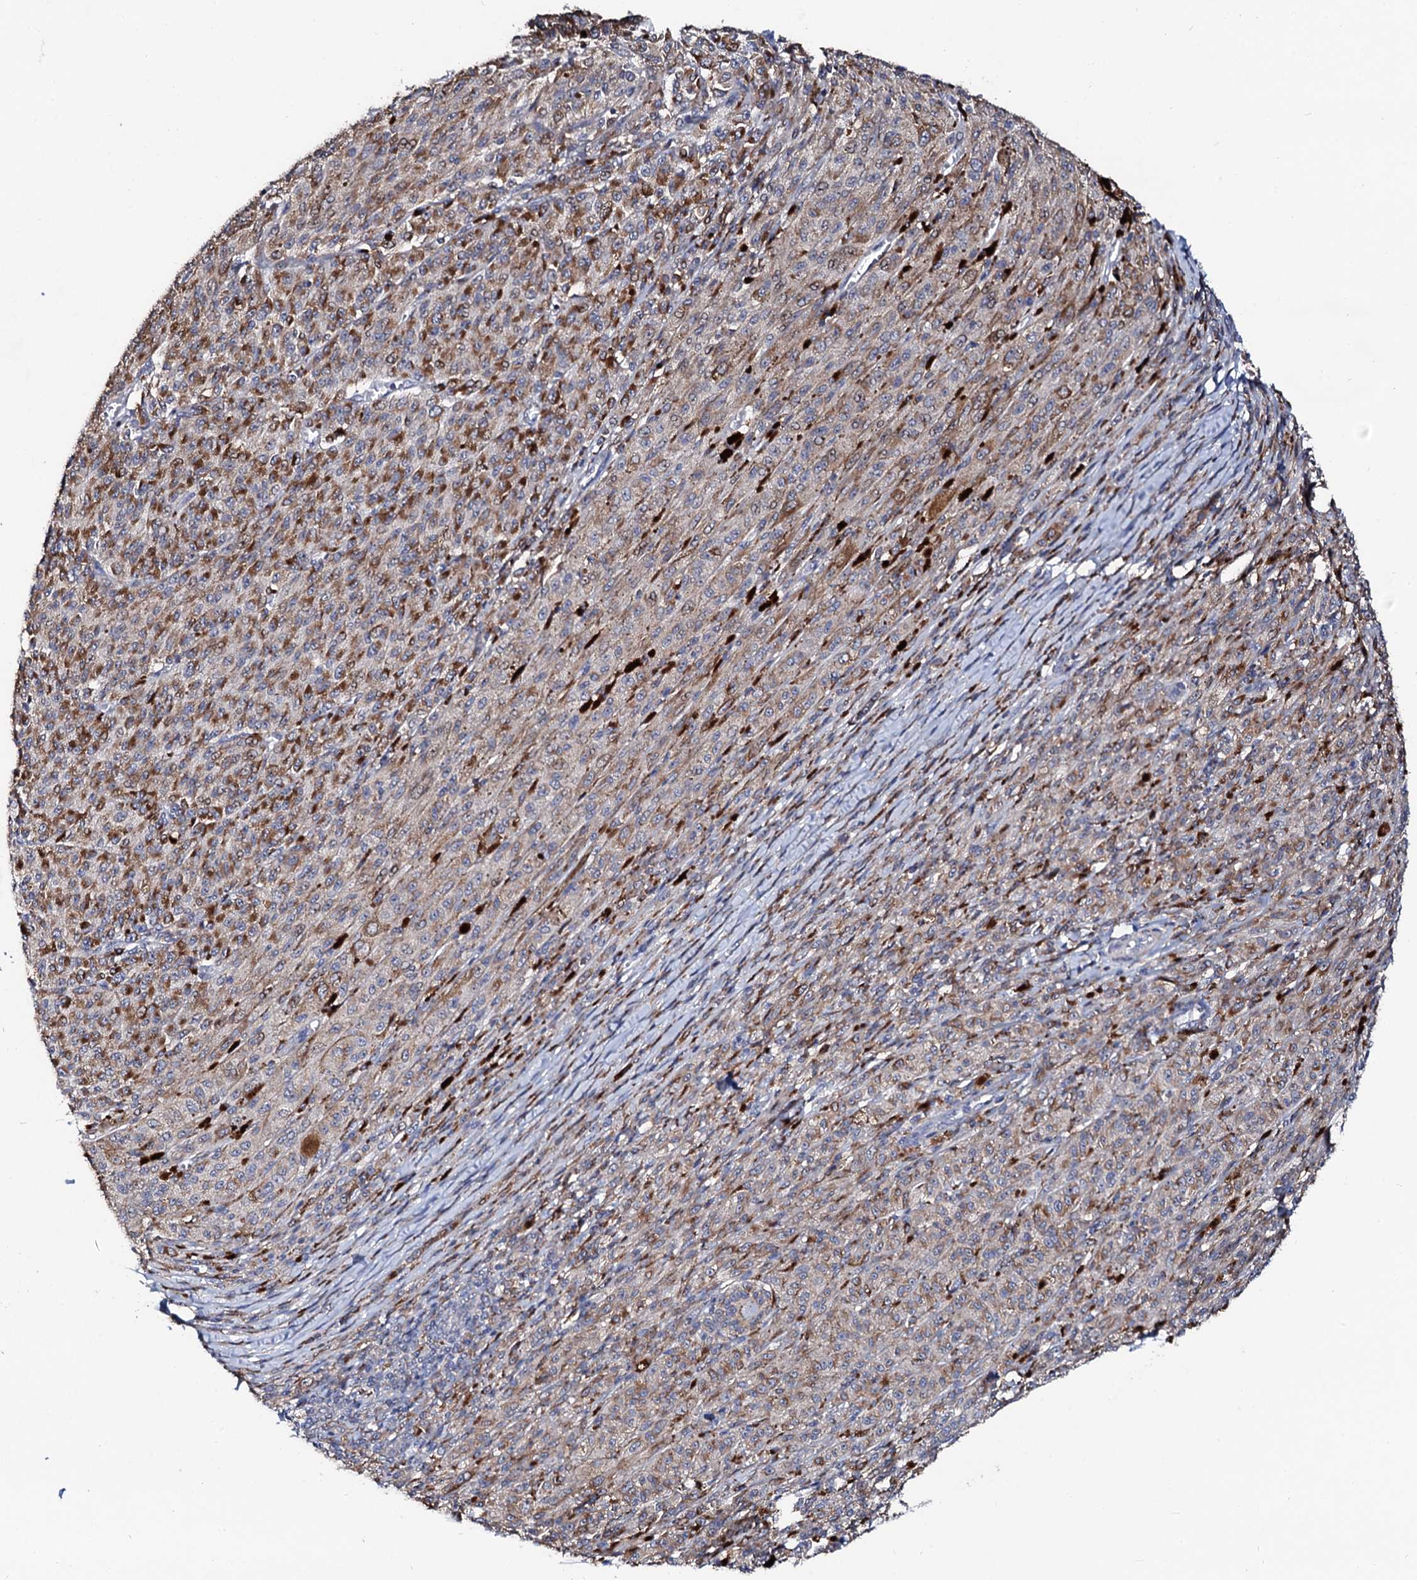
{"staining": {"intensity": "moderate", "quantity": ">75%", "location": "cytoplasmic/membranous"}, "tissue": "melanoma", "cell_type": "Tumor cells", "image_type": "cancer", "snomed": [{"axis": "morphology", "description": "Malignant melanoma, NOS"}, {"axis": "topography", "description": "Skin"}], "caption": "Immunohistochemical staining of malignant melanoma reveals moderate cytoplasmic/membranous protein staining in approximately >75% of tumor cells.", "gene": "TCIRG1", "patient": {"sex": "female", "age": 52}}